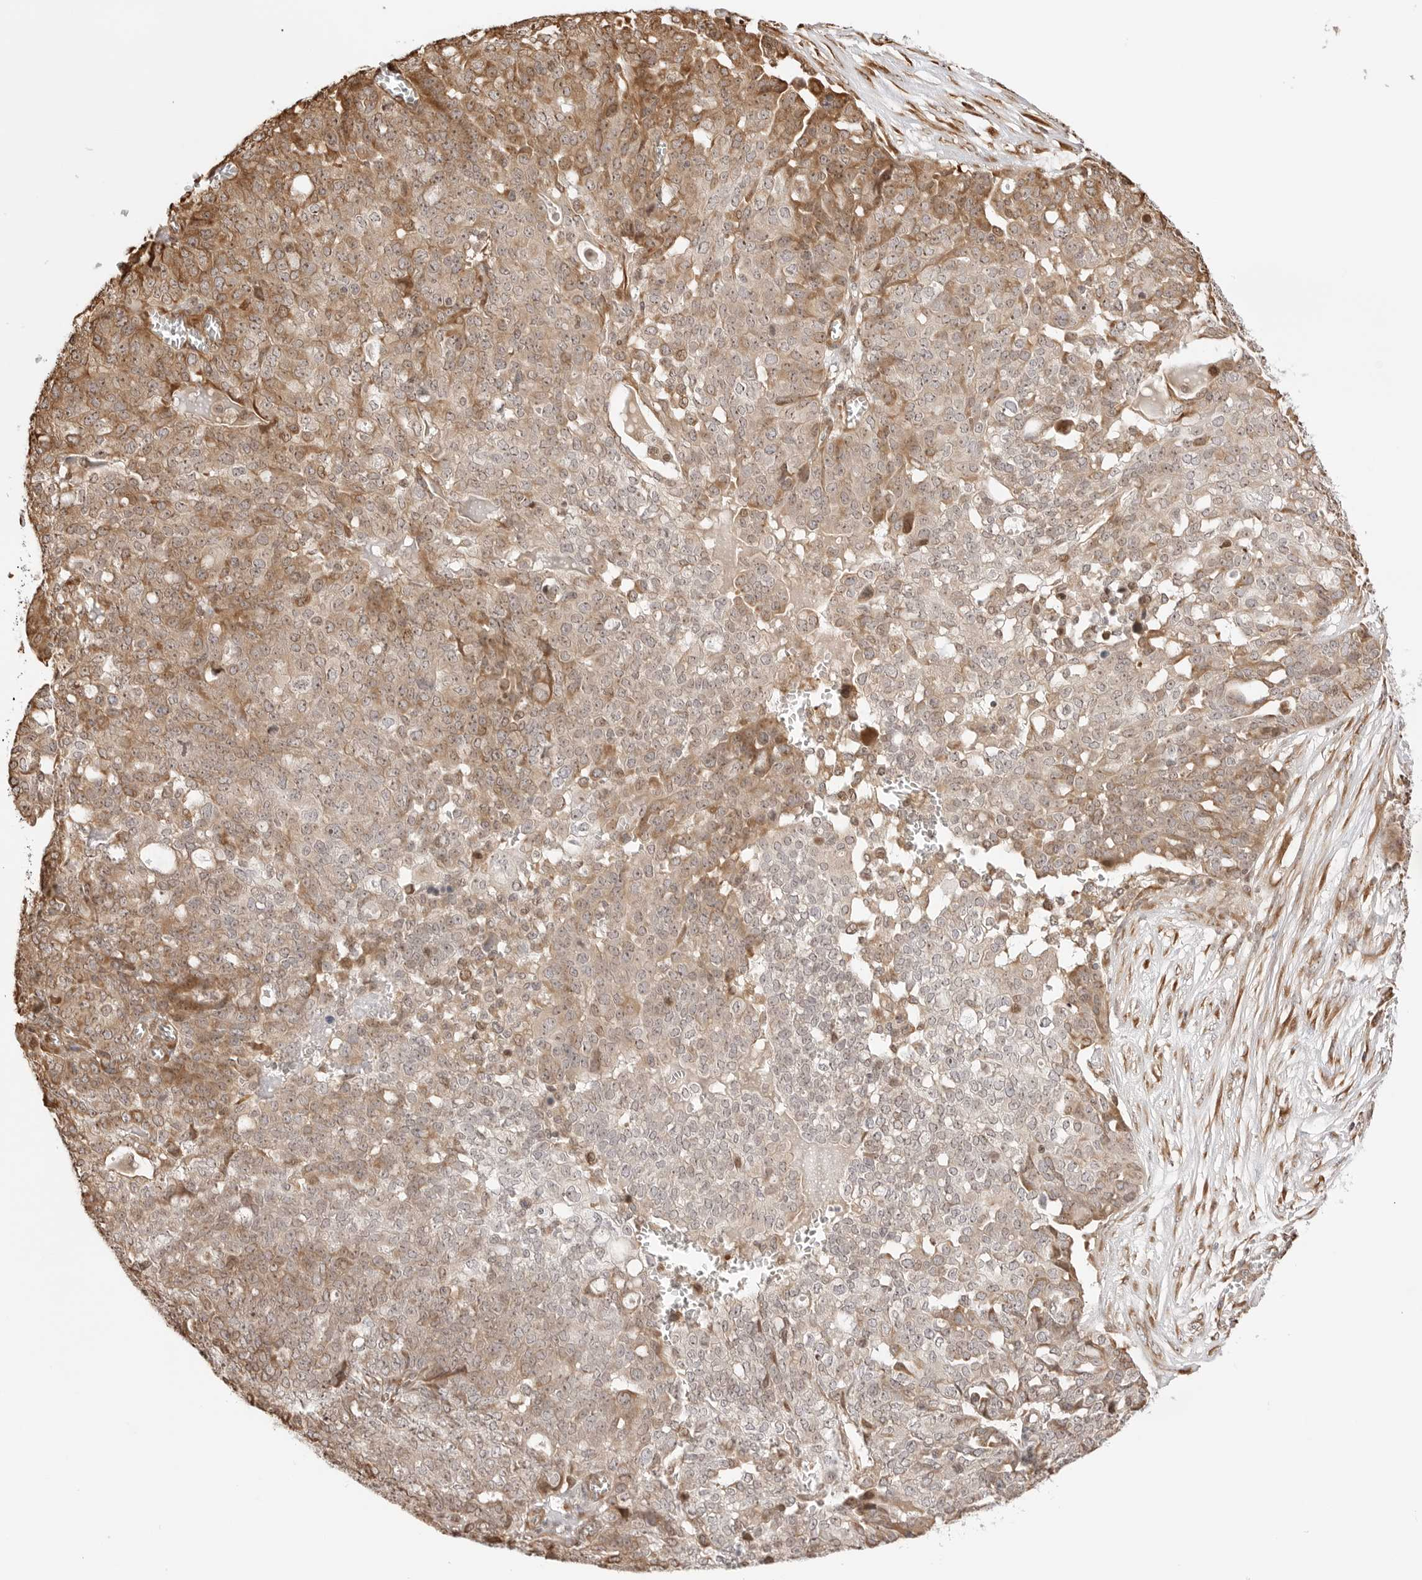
{"staining": {"intensity": "moderate", "quantity": "25%-75%", "location": "cytoplasmic/membranous,nuclear"}, "tissue": "ovarian cancer", "cell_type": "Tumor cells", "image_type": "cancer", "snomed": [{"axis": "morphology", "description": "Cystadenocarcinoma, serous, NOS"}, {"axis": "topography", "description": "Soft tissue"}, {"axis": "topography", "description": "Ovary"}], "caption": "Ovarian cancer (serous cystadenocarcinoma) stained for a protein (brown) demonstrates moderate cytoplasmic/membranous and nuclear positive positivity in about 25%-75% of tumor cells.", "gene": "FKBP14", "patient": {"sex": "female", "age": 57}}